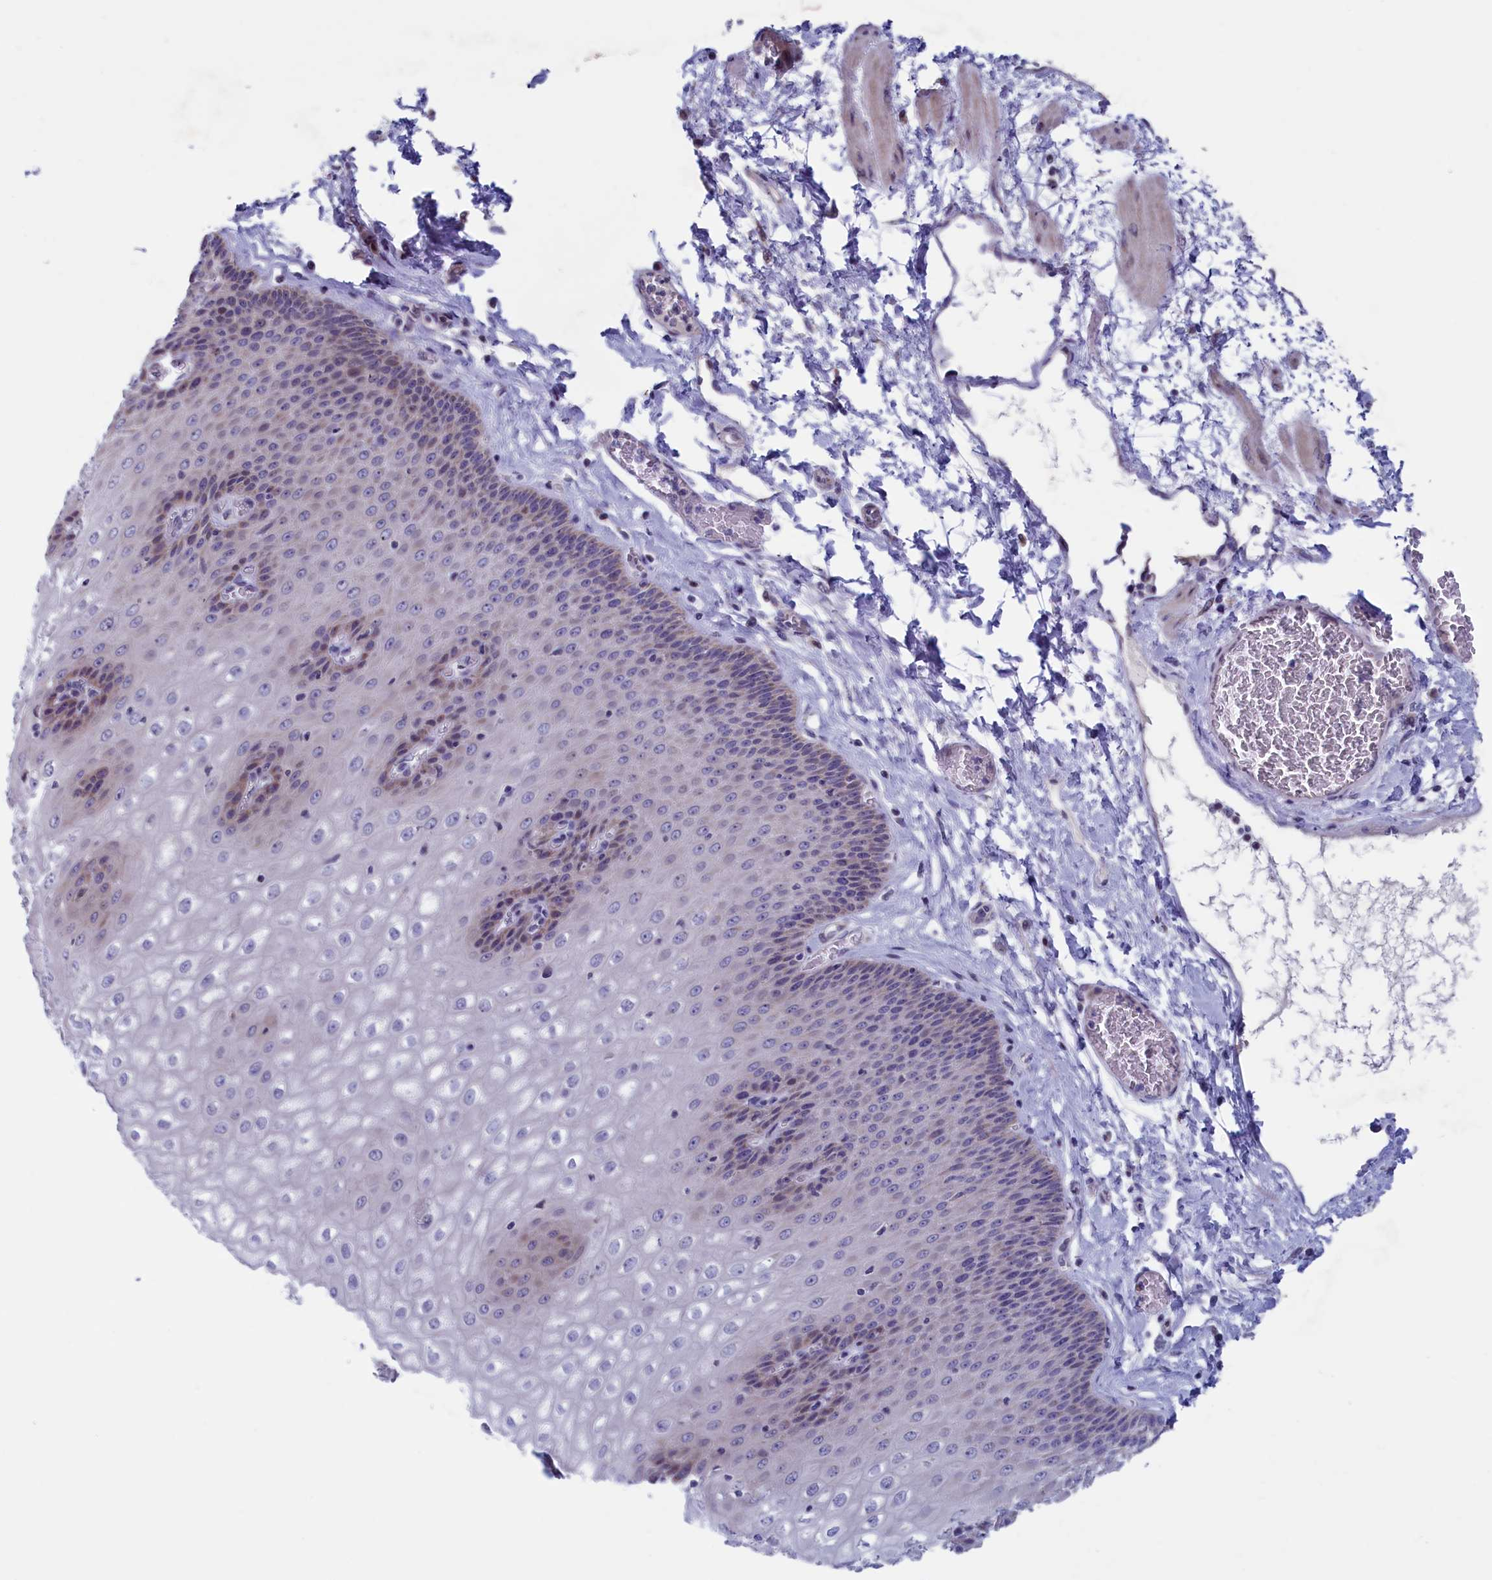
{"staining": {"intensity": "weak", "quantity": "<25%", "location": "nuclear"}, "tissue": "esophagus", "cell_type": "Squamous epithelial cells", "image_type": "normal", "snomed": [{"axis": "morphology", "description": "Normal tissue, NOS"}, {"axis": "topography", "description": "Esophagus"}], "caption": "Normal esophagus was stained to show a protein in brown. There is no significant positivity in squamous epithelial cells. (Brightfield microscopy of DAB immunohistochemistry (IHC) at high magnification).", "gene": "NIBAN3", "patient": {"sex": "male", "age": 60}}